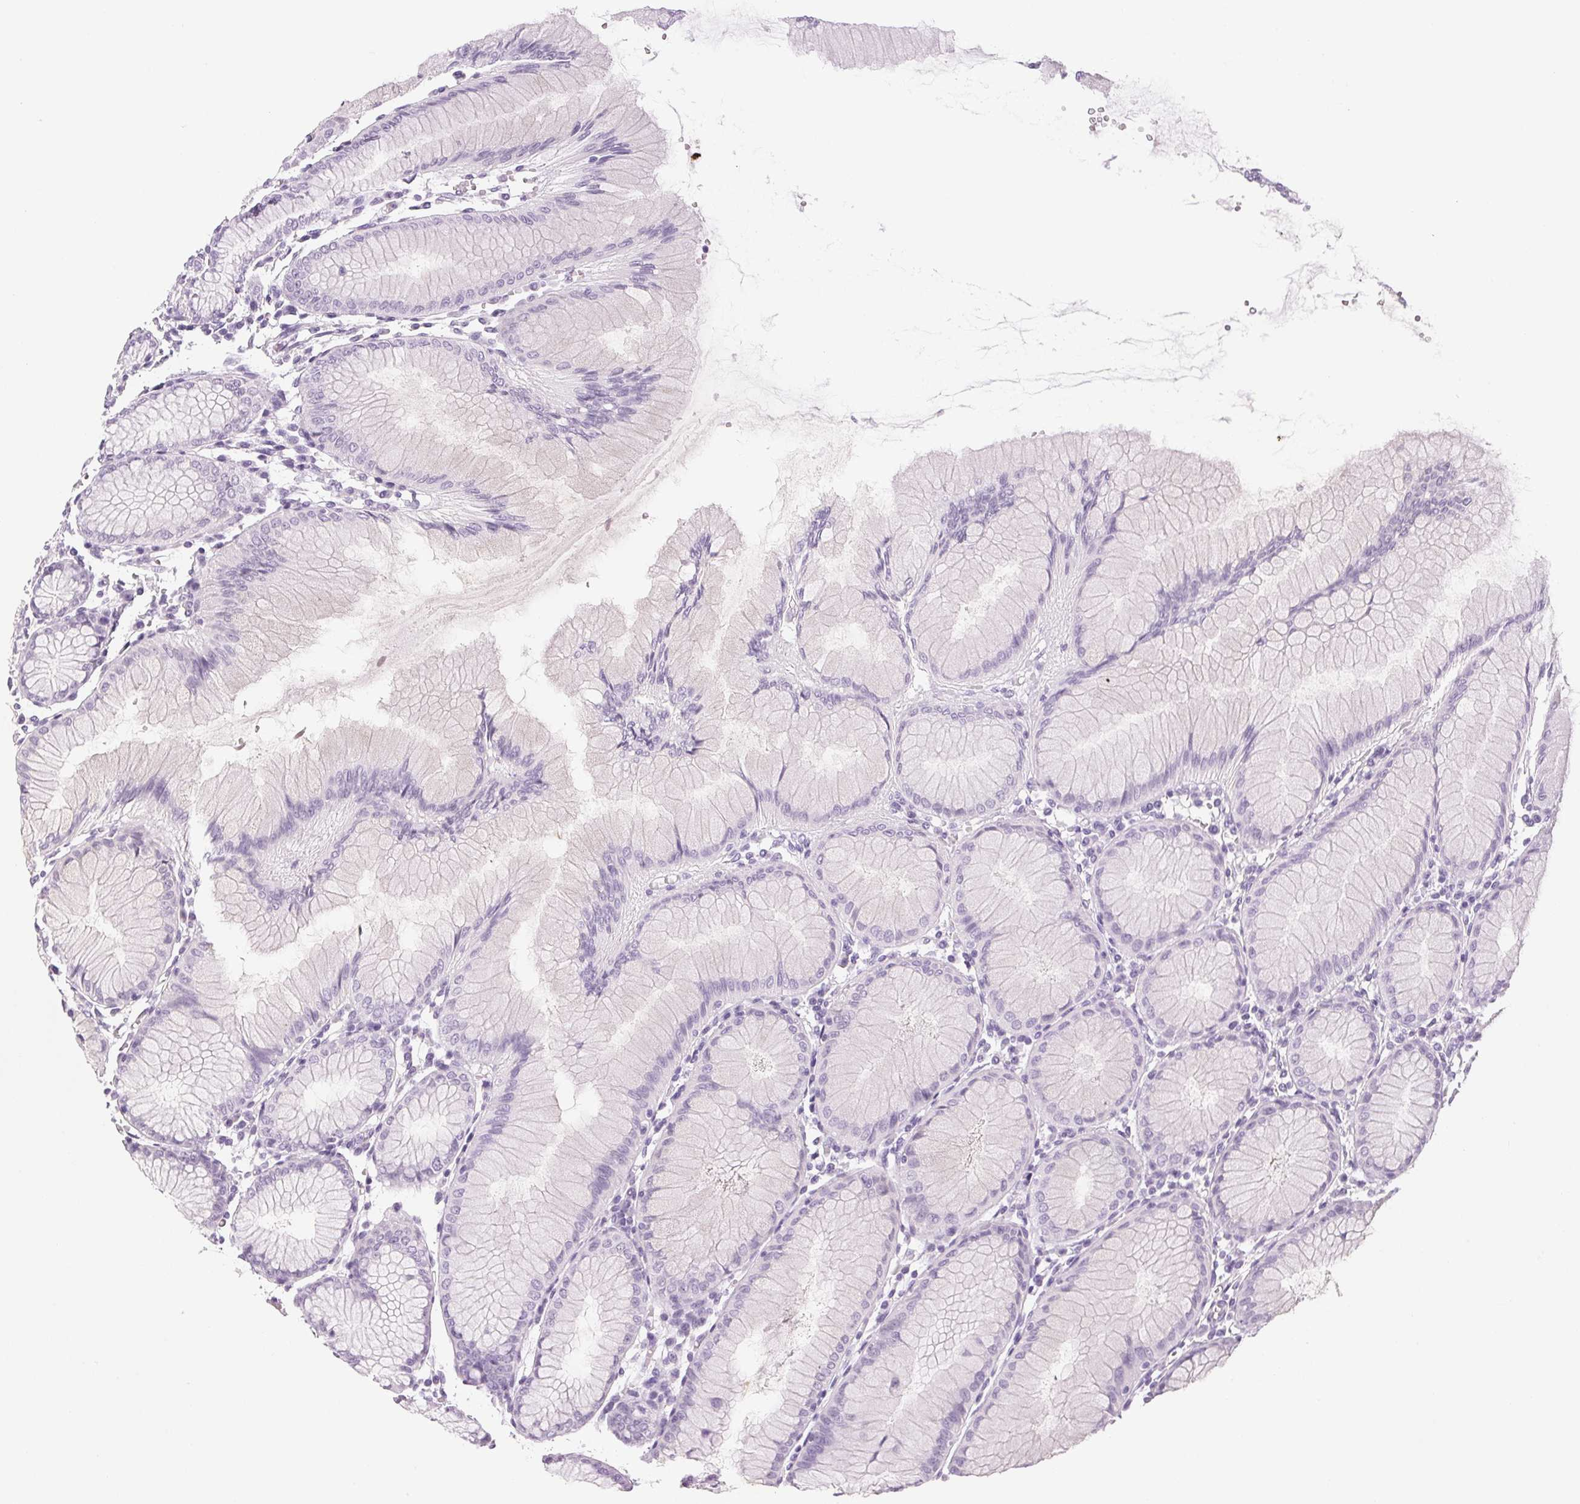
{"staining": {"intensity": "negative", "quantity": "none", "location": "none"}, "tissue": "stomach", "cell_type": "Glandular cells", "image_type": "normal", "snomed": [{"axis": "morphology", "description": "Normal tissue, NOS"}, {"axis": "topography", "description": "Stomach"}], "caption": "DAB immunohistochemical staining of unremarkable stomach reveals no significant expression in glandular cells.", "gene": "DNAJC6", "patient": {"sex": "female", "age": 57}}